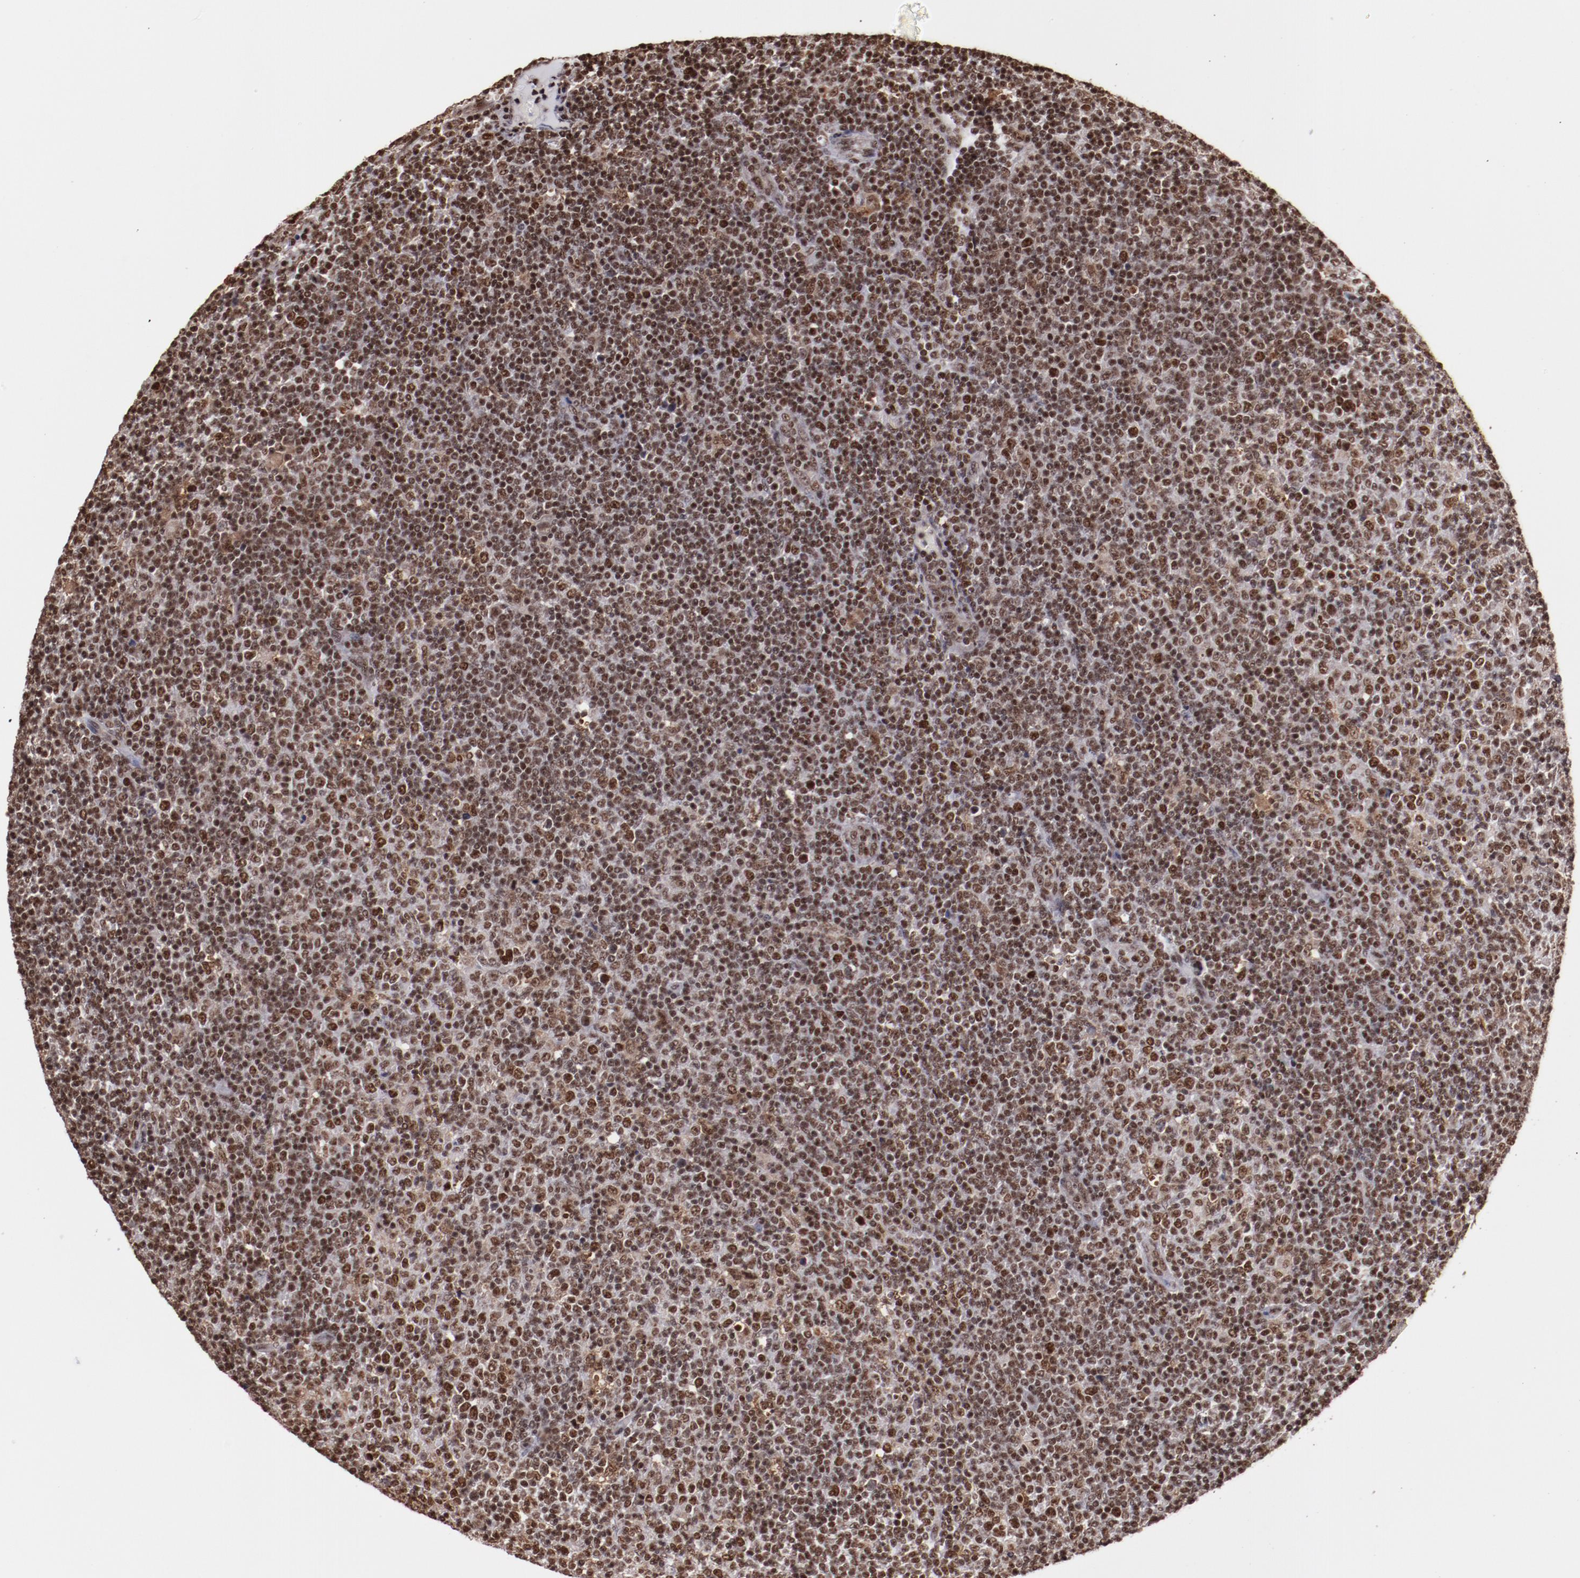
{"staining": {"intensity": "moderate", "quantity": ">75%", "location": "nuclear"}, "tissue": "lymphoma", "cell_type": "Tumor cells", "image_type": "cancer", "snomed": [{"axis": "morphology", "description": "Malignant lymphoma, non-Hodgkin's type, Low grade"}, {"axis": "topography", "description": "Lymph node"}], "caption": "IHC (DAB) staining of human low-grade malignant lymphoma, non-Hodgkin's type demonstrates moderate nuclear protein expression in approximately >75% of tumor cells. (DAB (3,3'-diaminobenzidine) IHC with brightfield microscopy, high magnification).", "gene": "STAG2", "patient": {"sex": "male", "age": 70}}